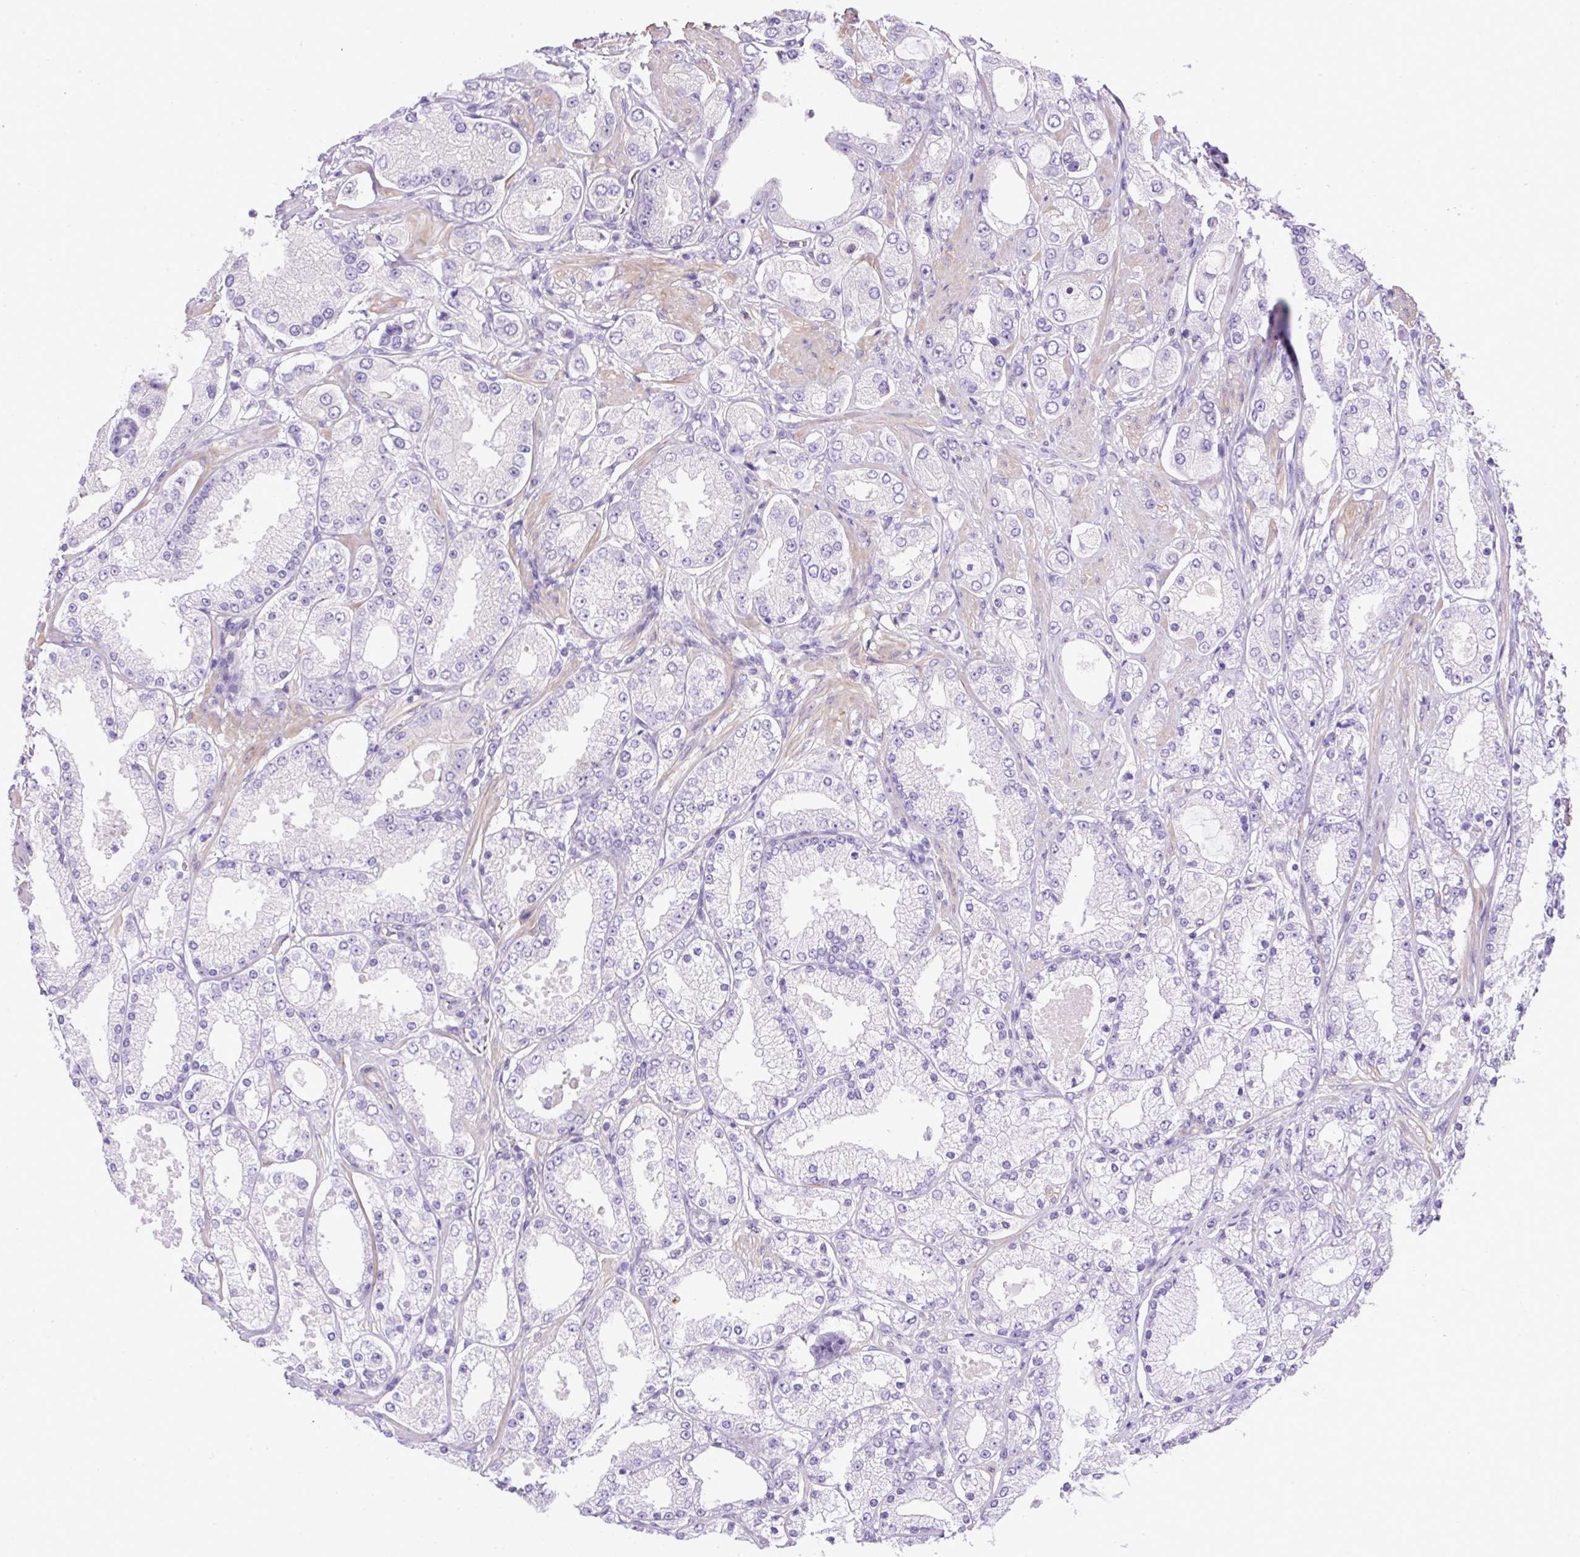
{"staining": {"intensity": "negative", "quantity": "none", "location": "none"}, "tissue": "prostate cancer", "cell_type": "Tumor cells", "image_type": "cancer", "snomed": [{"axis": "morphology", "description": "Adenocarcinoma, High grade"}, {"axis": "topography", "description": "Prostate"}], "caption": "IHC histopathology image of adenocarcinoma (high-grade) (prostate) stained for a protein (brown), which shows no staining in tumor cells.", "gene": "NPTN", "patient": {"sex": "male", "age": 68}}